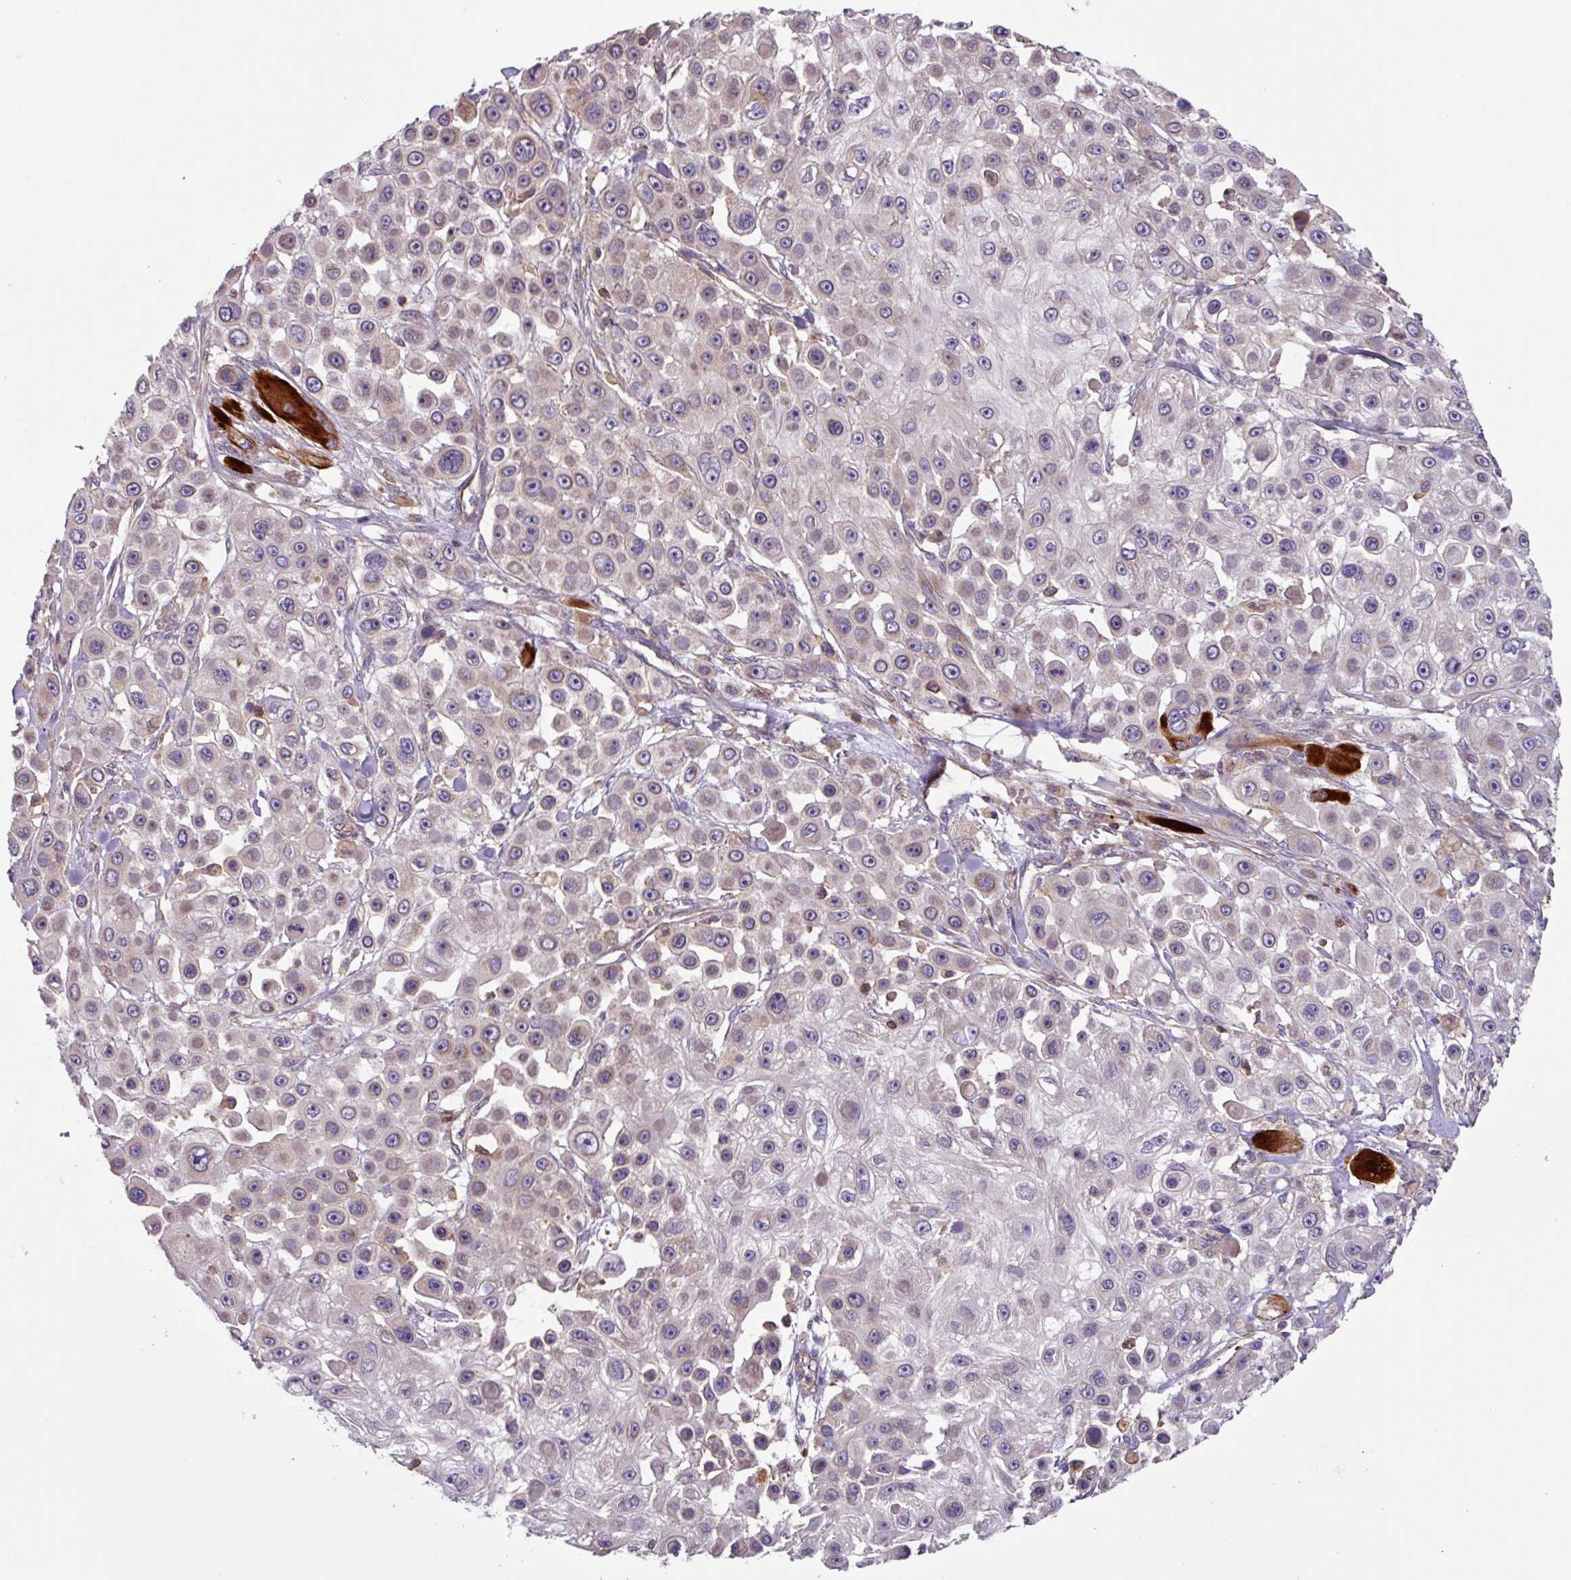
{"staining": {"intensity": "weak", "quantity": "<25%", "location": "cytoplasmic/membranous"}, "tissue": "skin cancer", "cell_type": "Tumor cells", "image_type": "cancer", "snomed": [{"axis": "morphology", "description": "Squamous cell carcinoma, NOS"}, {"axis": "topography", "description": "Skin"}], "caption": "A micrograph of skin squamous cell carcinoma stained for a protein shows no brown staining in tumor cells.", "gene": "PLEKHD1", "patient": {"sex": "male", "age": 67}}